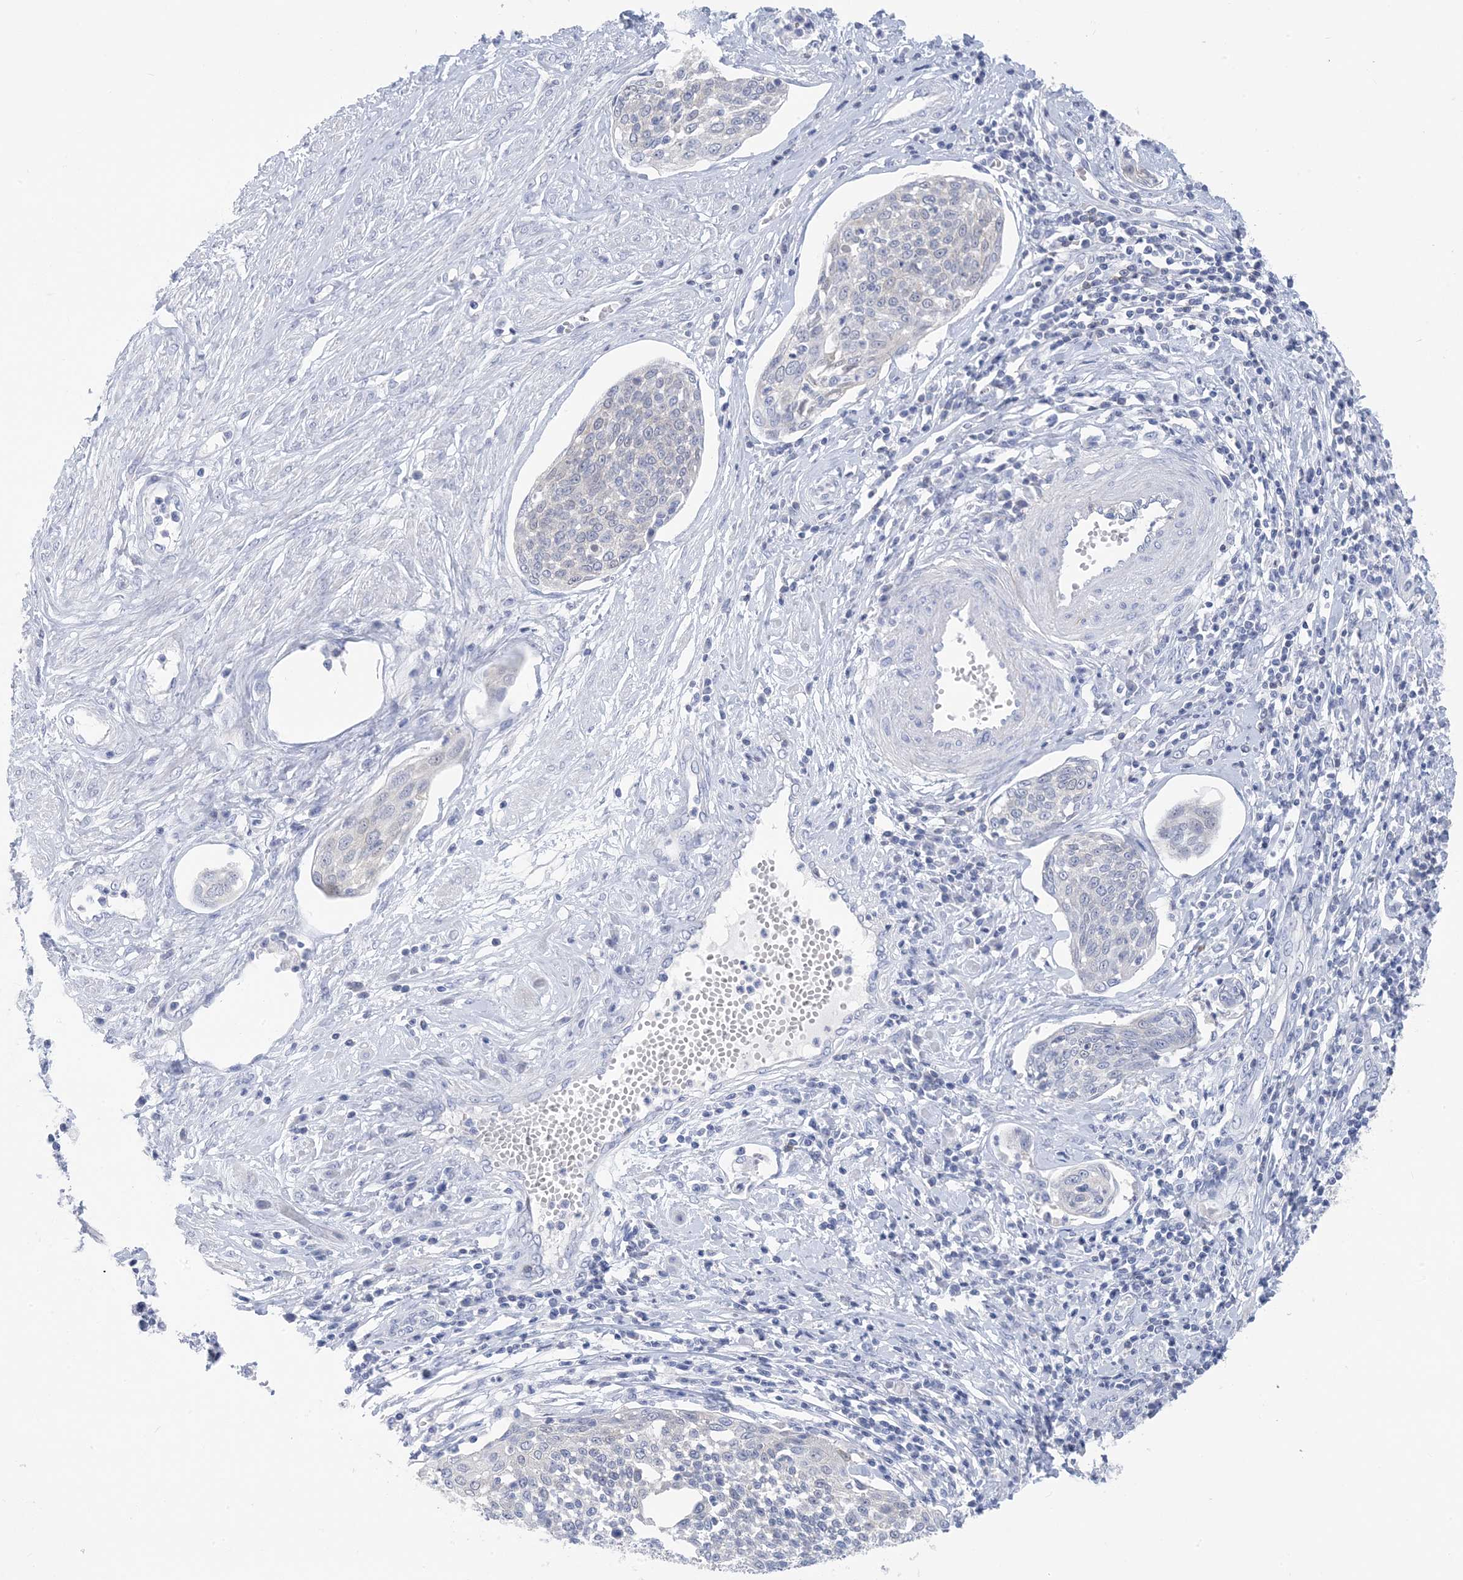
{"staining": {"intensity": "negative", "quantity": "none", "location": "none"}, "tissue": "cervical cancer", "cell_type": "Tumor cells", "image_type": "cancer", "snomed": [{"axis": "morphology", "description": "Squamous cell carcinoma, NOS"}, {"axis": "topography", "description": "Cervix"}], "caption": "Cervical cancer (squamous cell carcinoma) stained for a protein using IHC exhibits no expression tumor cells.", "gene": "SH3YL1", "patient": {"sex": "female", "age": 34}}